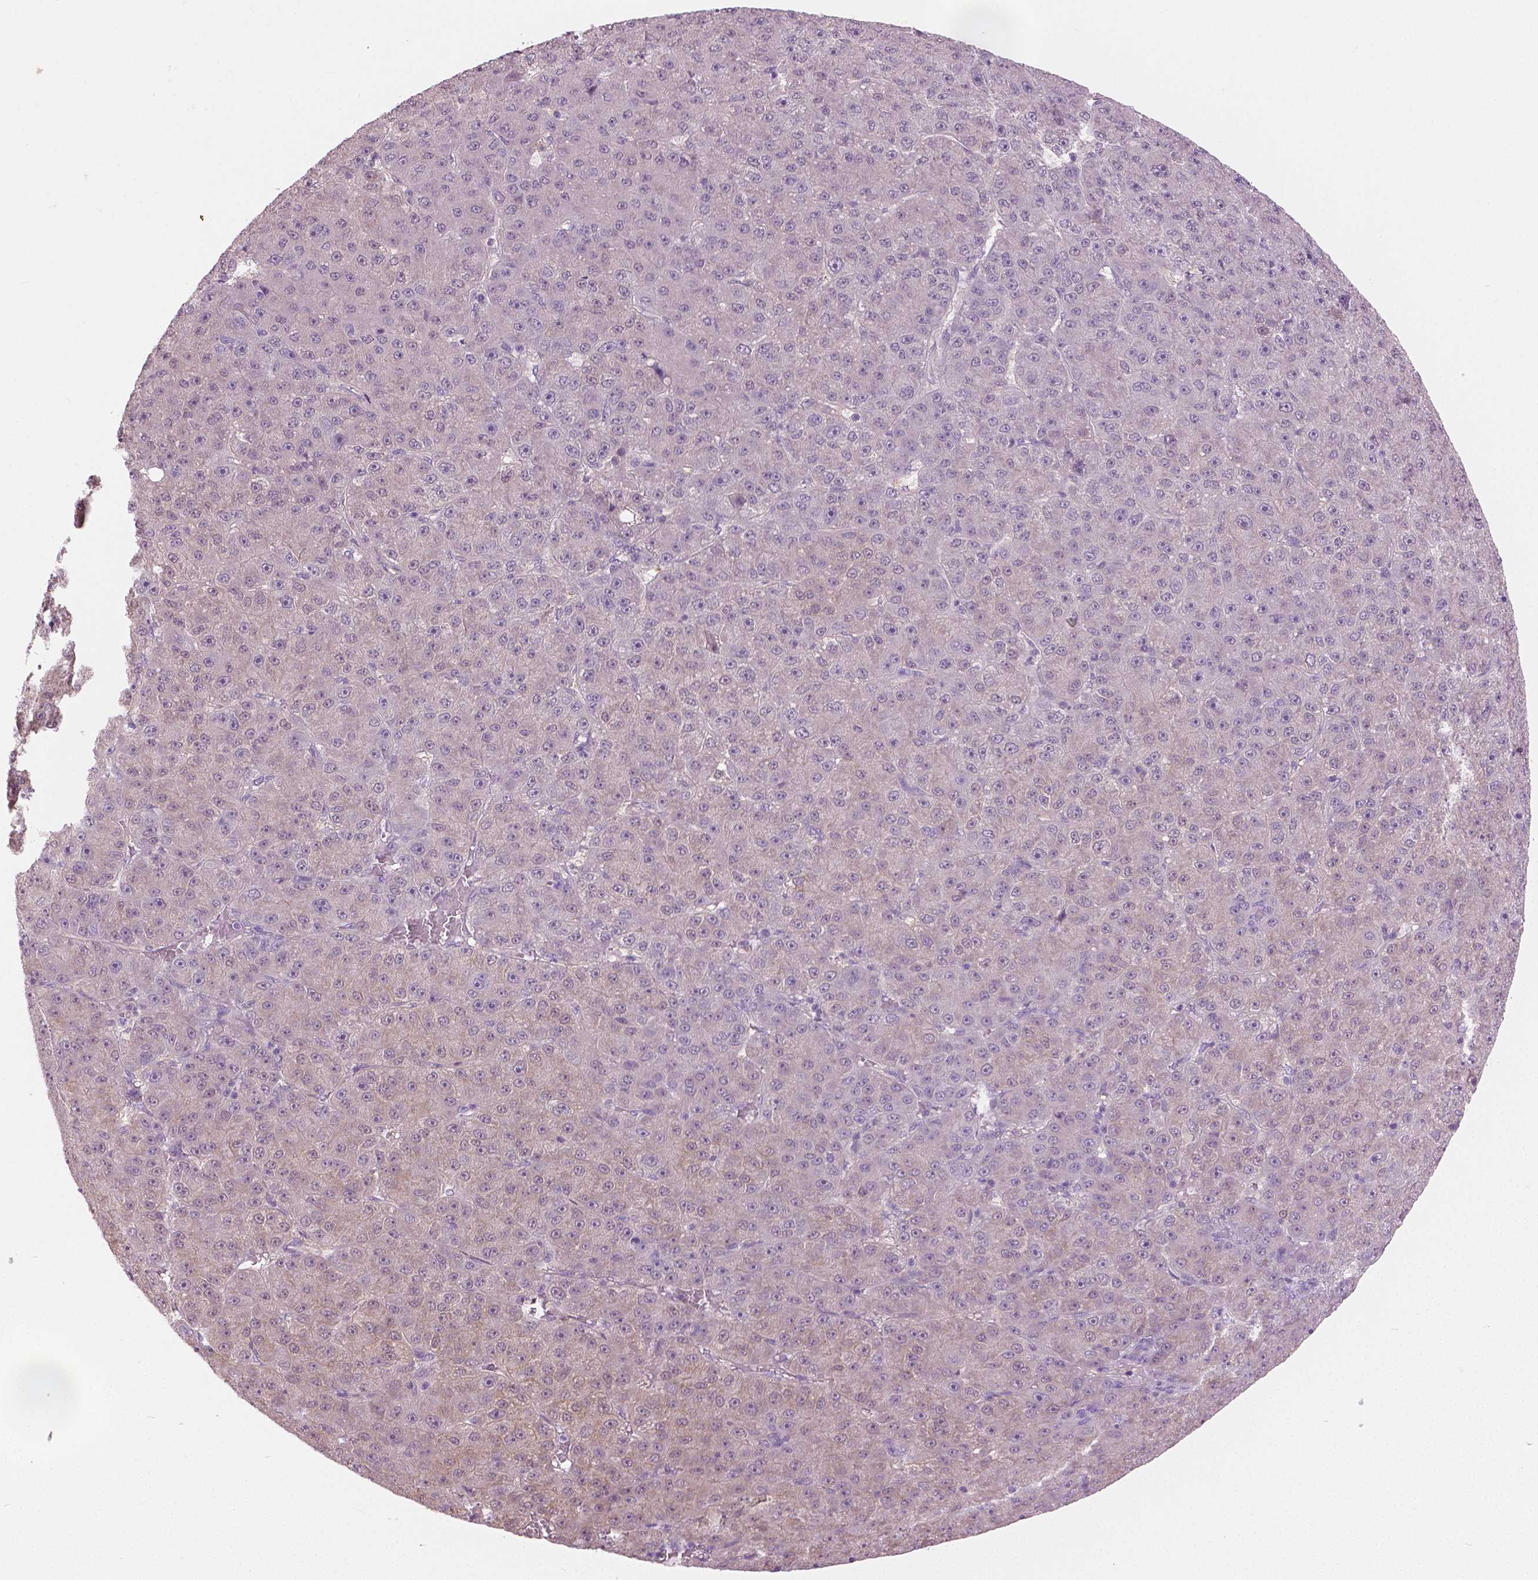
{"staining": {"intensity": "weak", "quantity": ">75%", "location": "cytoplasmic/membranous"}, "tissue": "liver cancer", "cell_type": "Tumor cells", "image_type": "cancer", "snomed": [{"axis": "morphology", "description": "Carcinoma, Hepatocellular, NOS"}, {"axis": "topography", "description": "Liver"}], "caption": "A photomicrograph of hepatocellular carcinoma (liver) stained for a protein reveals weak cytoplasmic/membranous brown staining in tumor cells.", "gene": "GALM", "patient": {"sex": "male", "age": 67}}